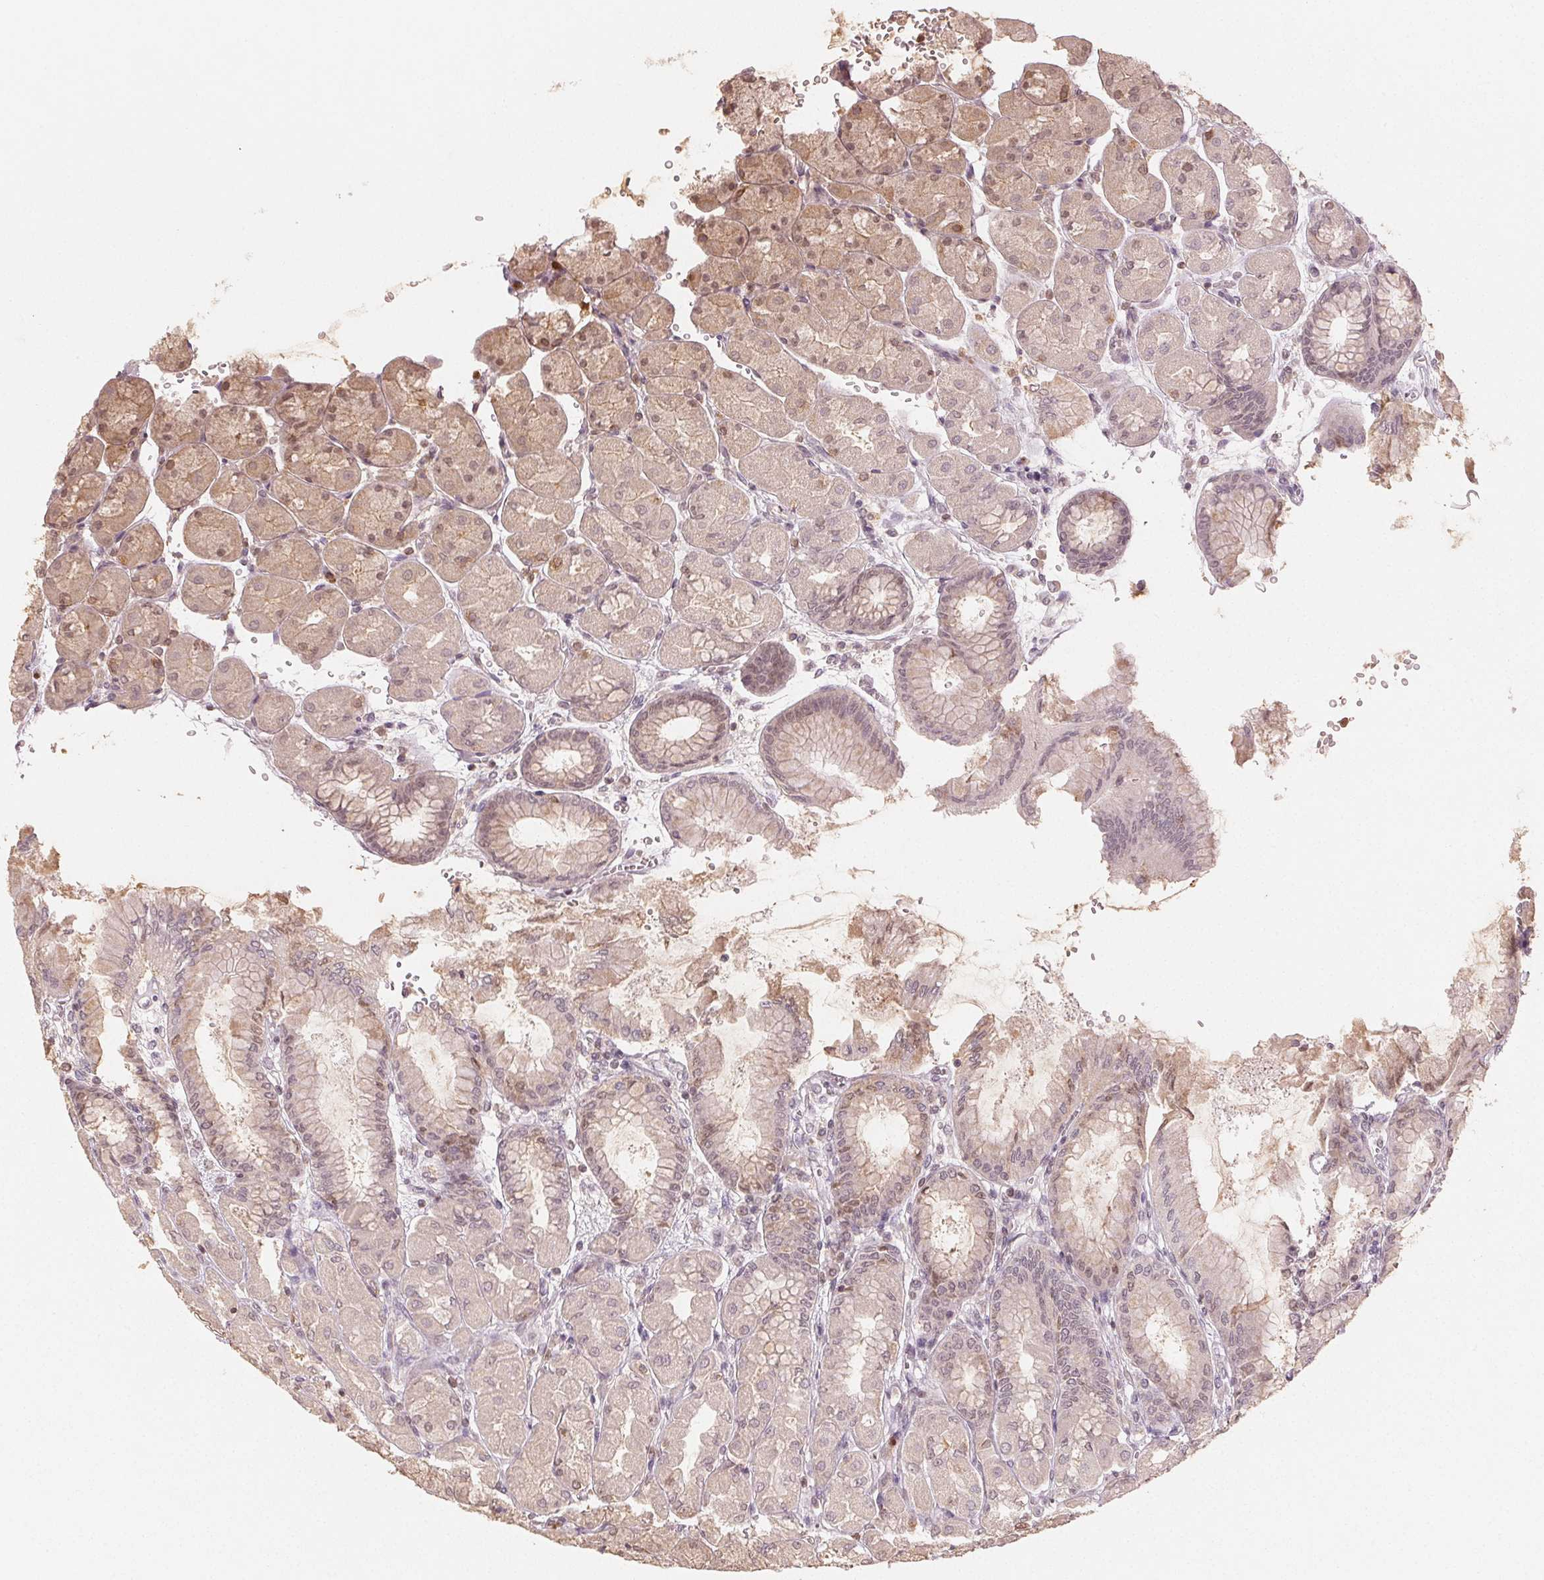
{"staining": {"intensity": "moderate", "quantity": "25%-75%", "location": "cytoplasmic/membranous,nuclear"}, "tissue": "stomach", "cell_type": "Glandular cells", "image_type": "normal", "snomed": [{"axis": "morphology", "description": "Normal tissue, NOS"}, {"axis": "topography", "description": "Stomach, upper"}], "caption": "Stomach stained with a brown dye shows moderate cytoplasmic/membranous,nuclear positive staining in approximately 25%-75% of glandular cells.", "gene": "MAPK14", "patient": {"sex": "female", "age": 56}}